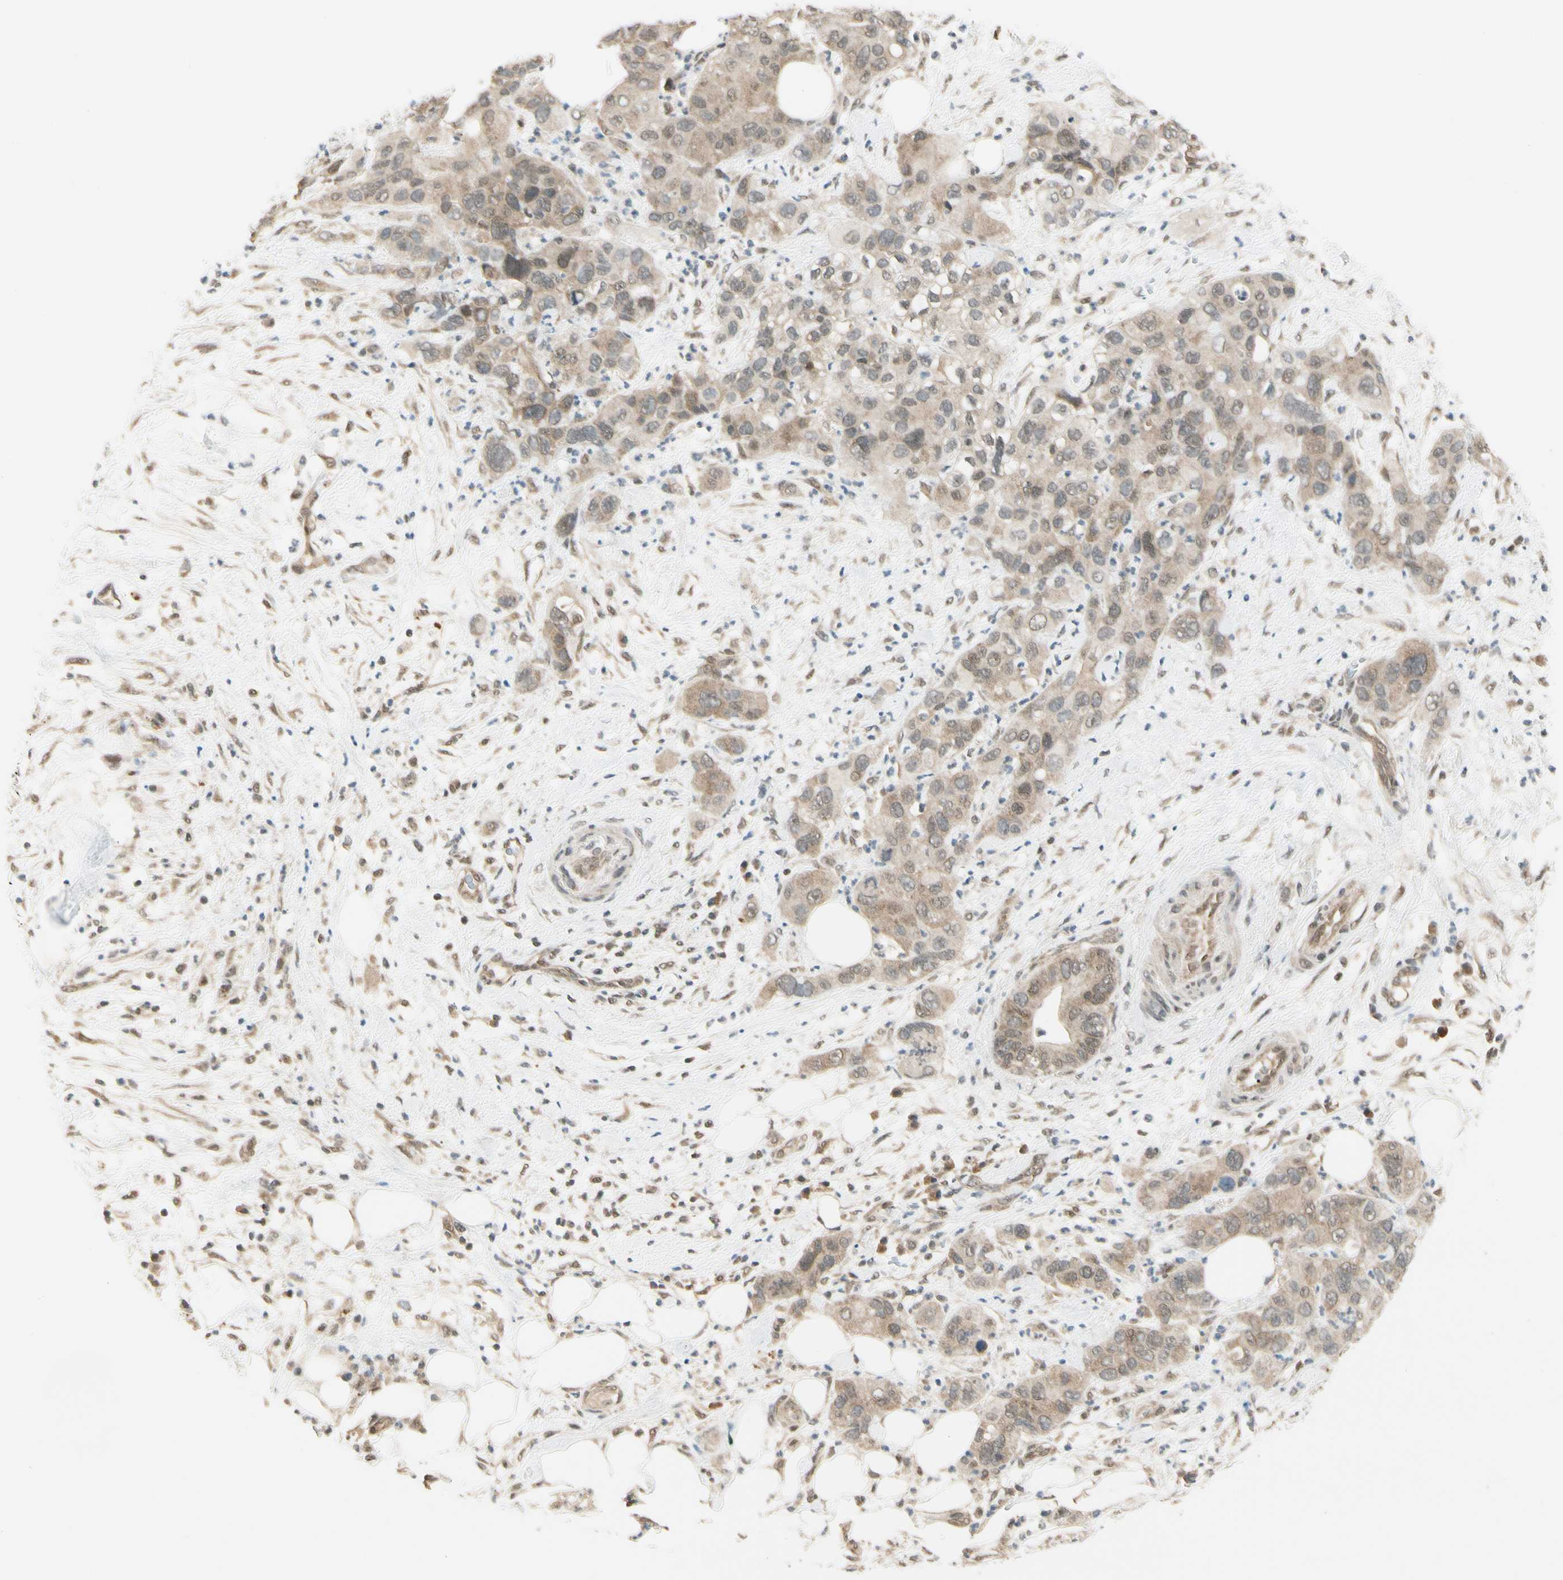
{"staining": {"intensity": "weak", "quantity": ">75%", "location": "cytoplasmic/membranous,nuclear"}, "tissue": "pancreatic cancer", "cell_type": "Tumor cells", "image_type": "cancer", "snomed": [{"axis": "morphology", "description": "Adenocarcinoma, NOS"}, {"axis": "topography", "description": "Pancreas"}], "caption": "Tumor cells display low levels of weak cytoplasmic/membranous and nuclear positivity in approximately >75% of cells in human pancreatic cancer (adenocarcinoma).", "gene": "ZSCAN12", "patient": {"sex": "female", "age": 71}}